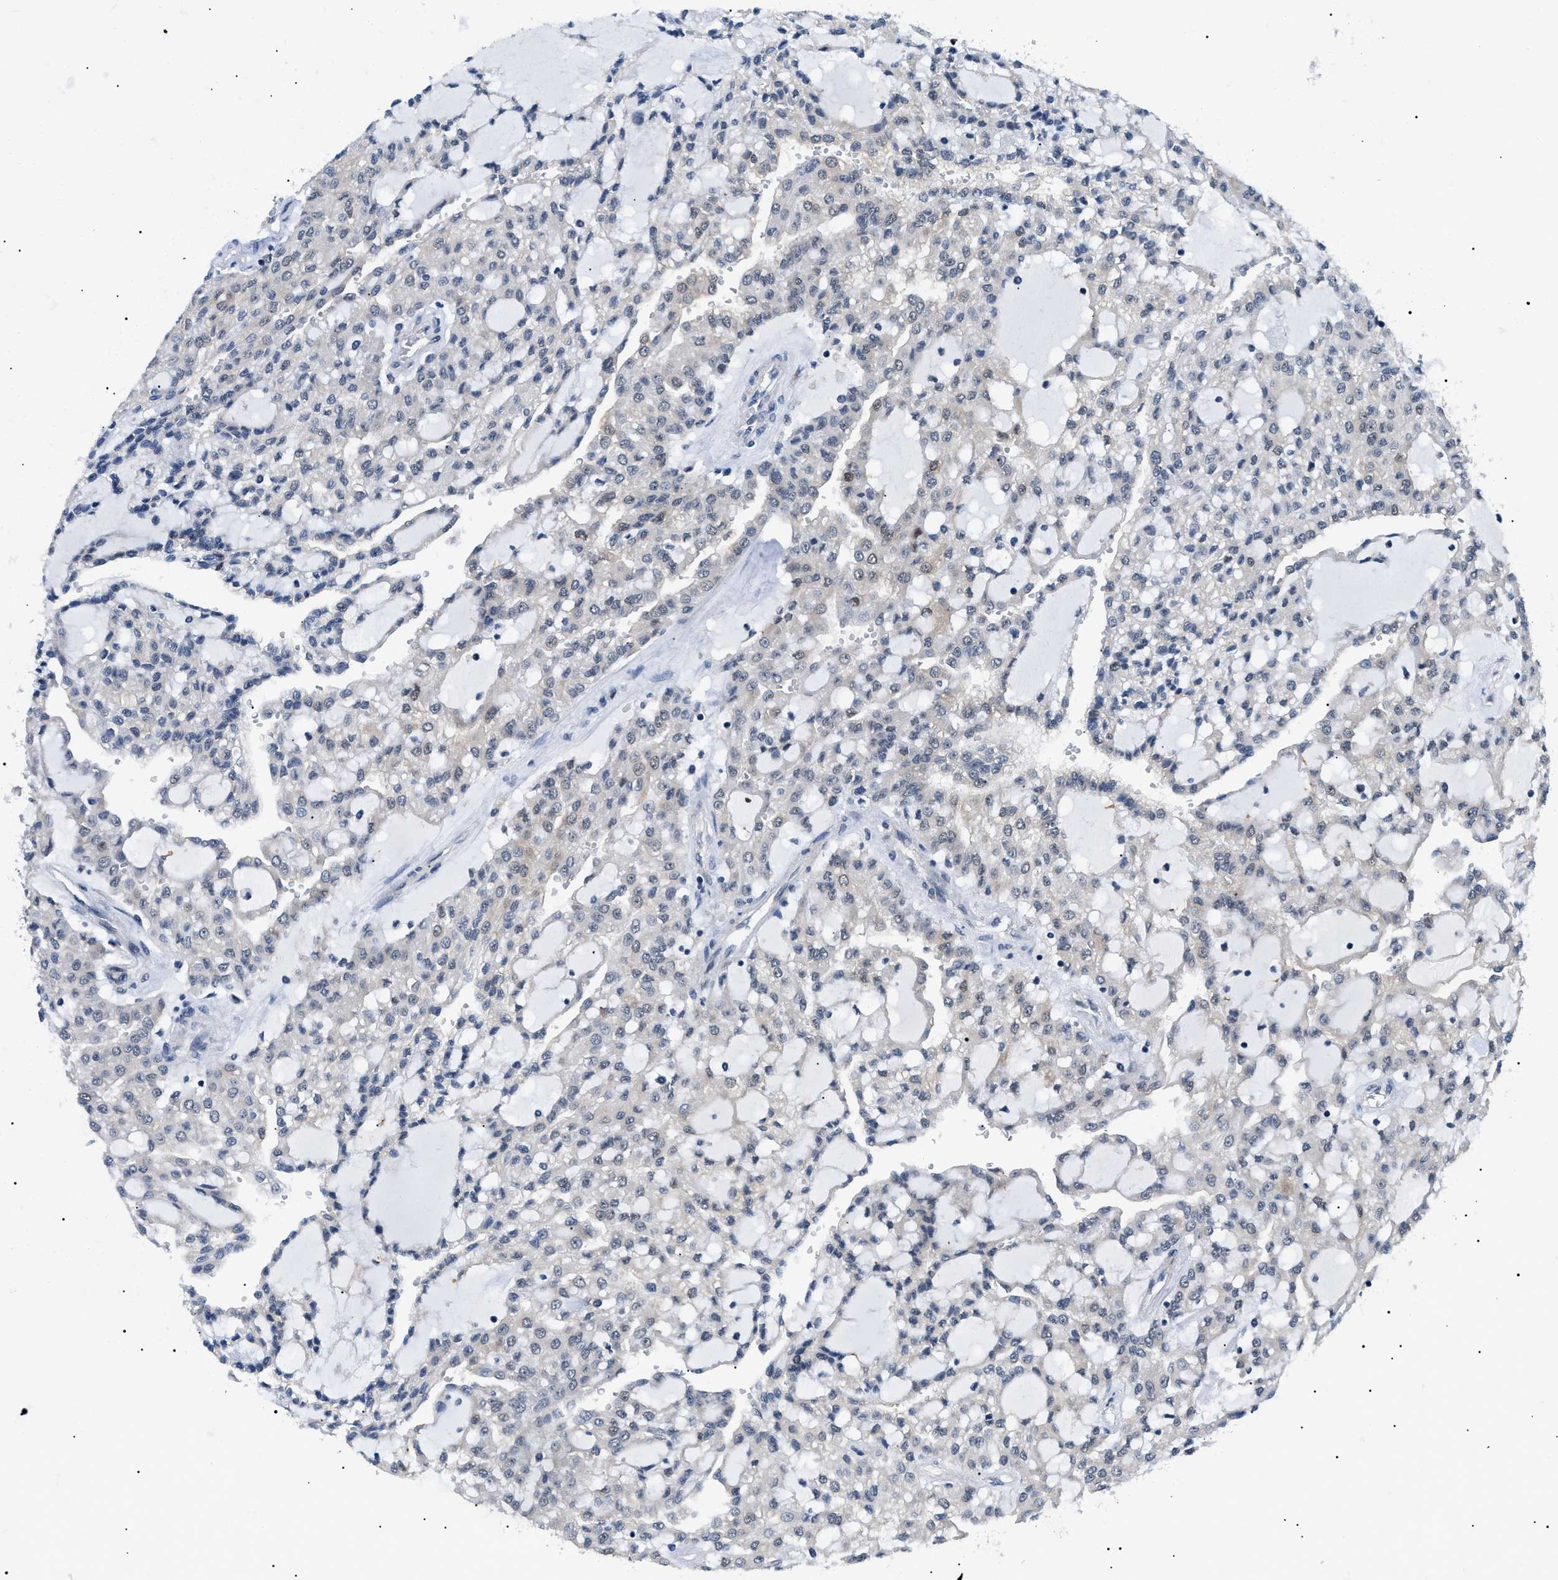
{"staining": {"intensity": "weak", "quantity": "<25%", "location": "nuclear"}, "tissue": "renal cancer", "cell_type": "Tumor cells", "image_type": "cancer", "snomed": [{"axis": "morphology", "description": "Adenocarcinoma, NOS"}, {"axis": "topography", "description": "Kidney"}], "caption": "The micrograph reveals no significant positivity in tumor cells of renal adenocarcinoma.", "gene": "CWC25", "patient": {"sex": "male", "age": 63}}